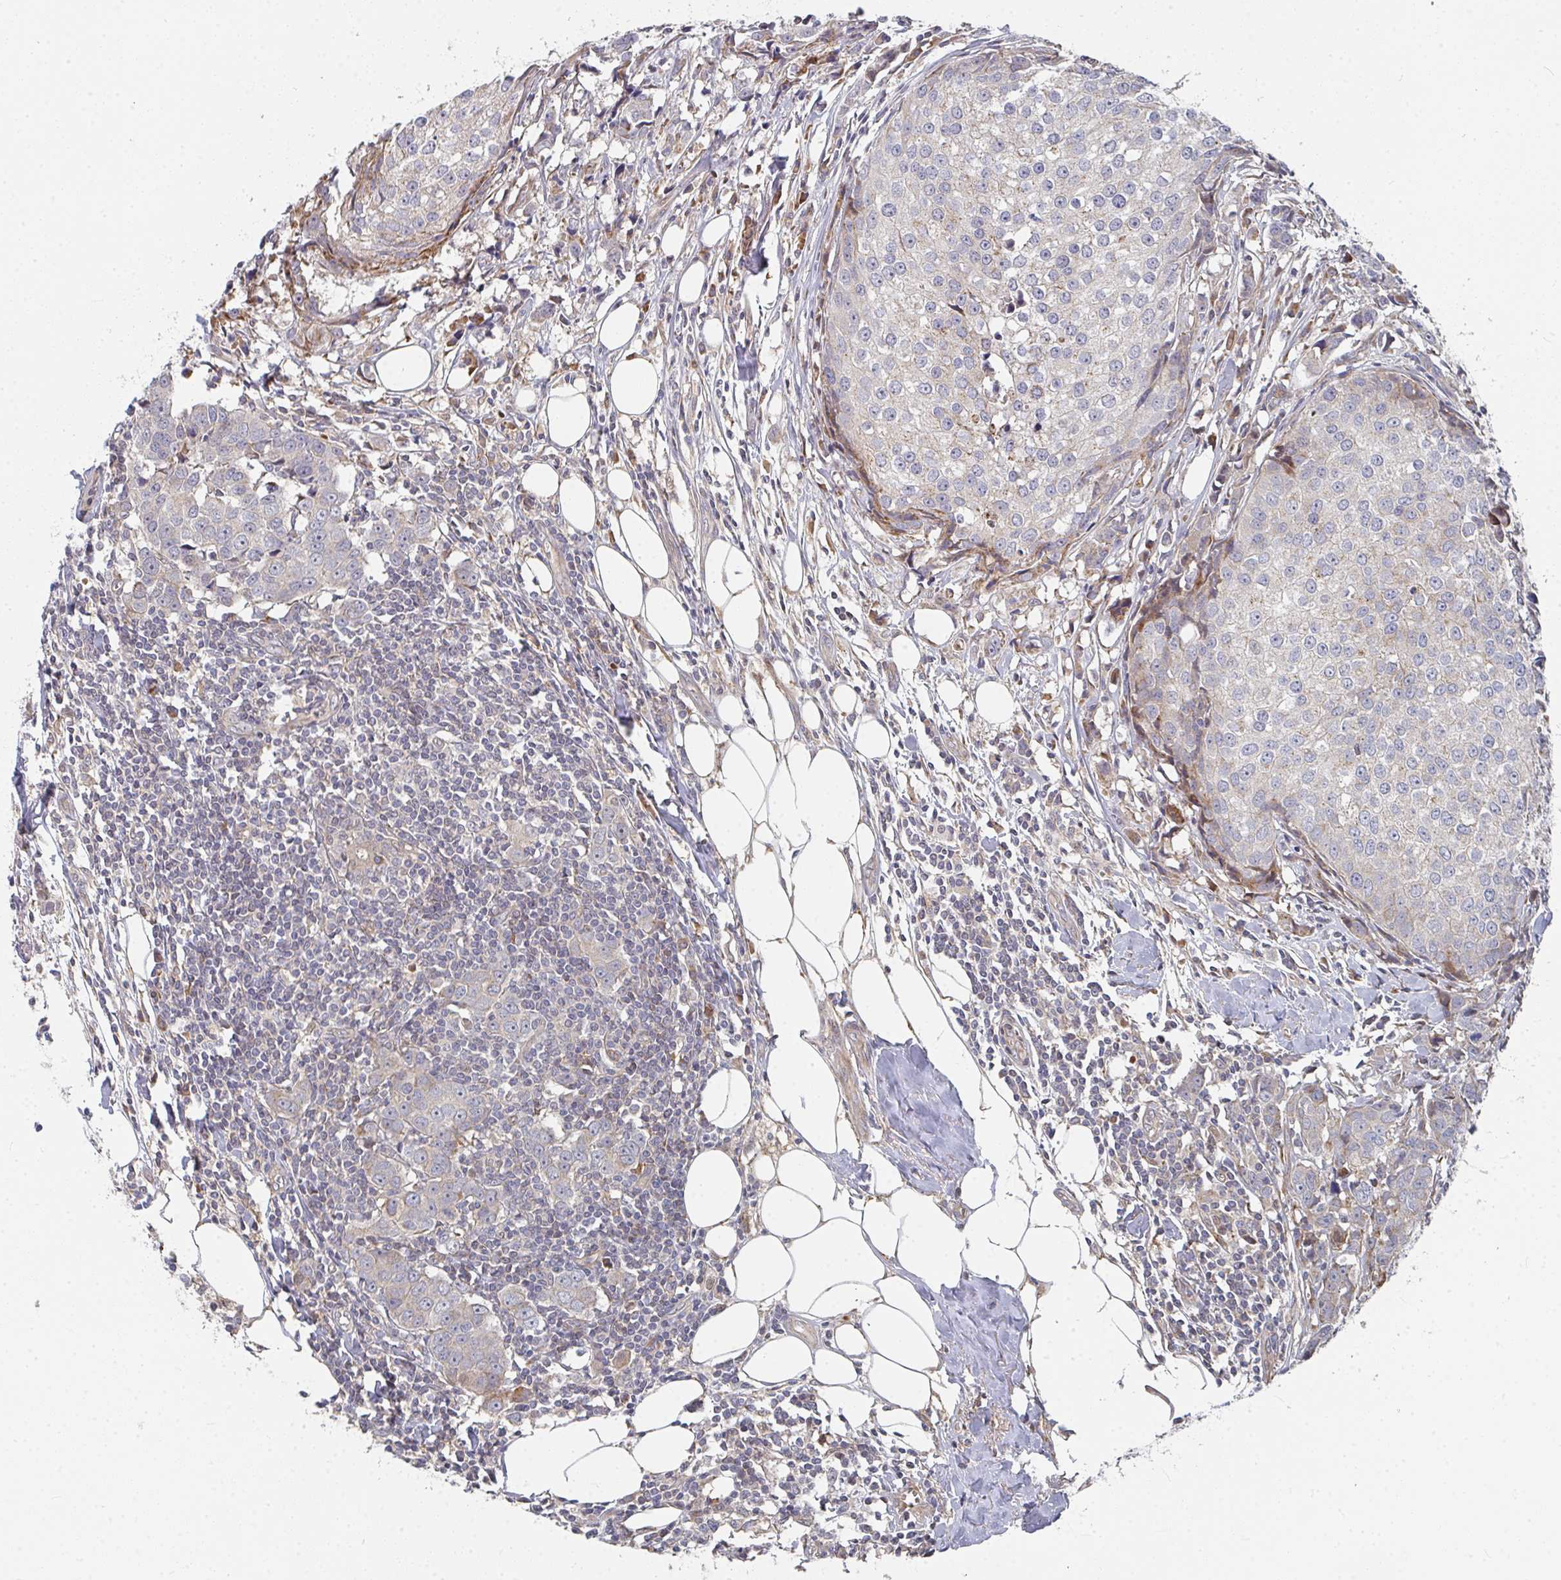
{"staining": {"intensity": "weak", "quantity": "25%-75%", "location": "cytoplasmic/membranous"}, "tissue": "breast cancer", "cell_type": "Tumor cells", "image_type": "cancer", "snomed": [{"axis": "morphology", "description": "Duct carcinoma"}, {"axis": "topography", "description": "Breast"}], "caption": "A brown stain highlights weak cytoplasmic/membranous positivity of a protein in breast cancer (infiltrating ductal carcinoma) tumor cells. Nuclei are stained in blue.", "gene": "RHEBL1", "patient": {"sex": "female", "age": 80}}